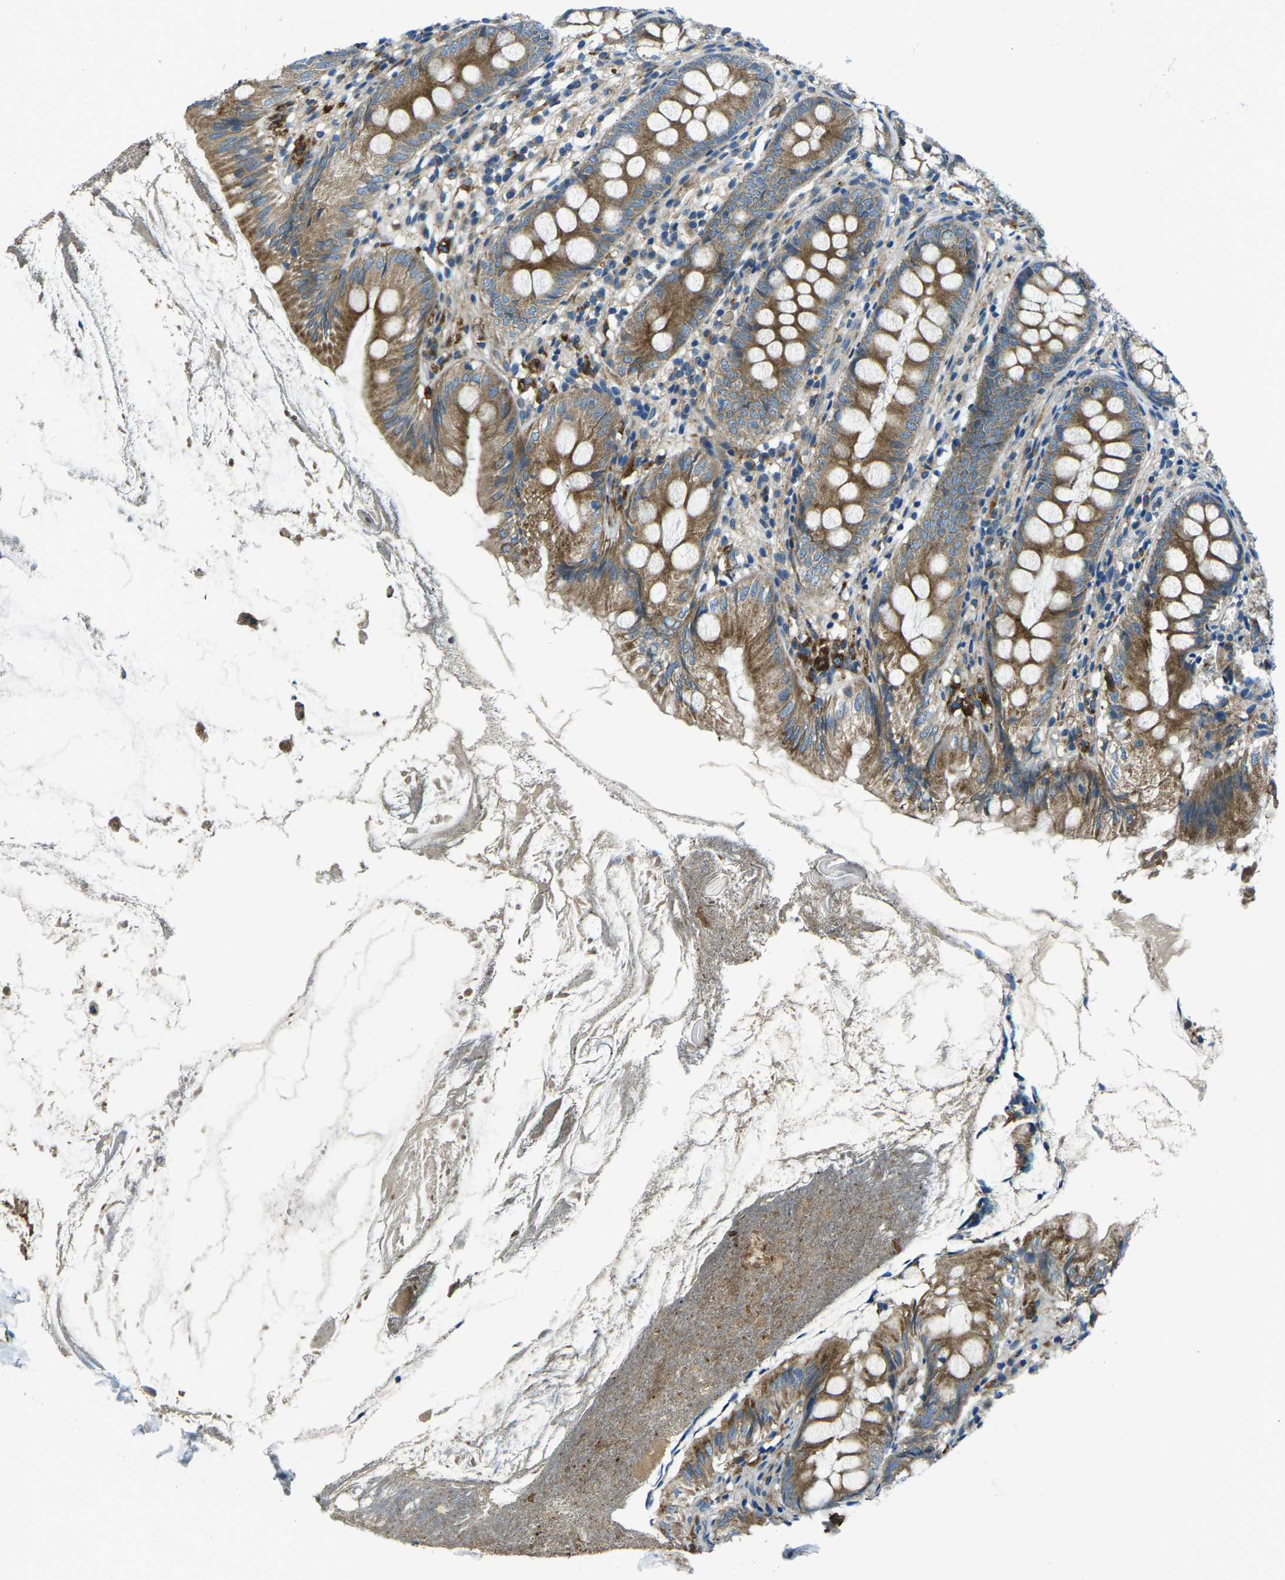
{"staining": {"intensity": "strong", "quantity": ">75%", "location": "cytoplasmic/membranous"}, "tissue": "appendix", "cell_type": "Glandular cells", "image_type": "normal", "snomed": [{"axis": "morphology", "description": "Normal tissue, NOS"}, {"axis": "topography", "description": "Appendix"}], "caption": "Unremarkable appendix was stained to show a protein in brown. There is high levels of strong cytoplasmic/membranous staining in about >75% of glandular cells. (DAB (3,3'-diaminobenzidine) = brown stain, brightfield microscopy at high magnification).", "gene": "CDK17", "patient": {"sex": "female", "age": 77}}